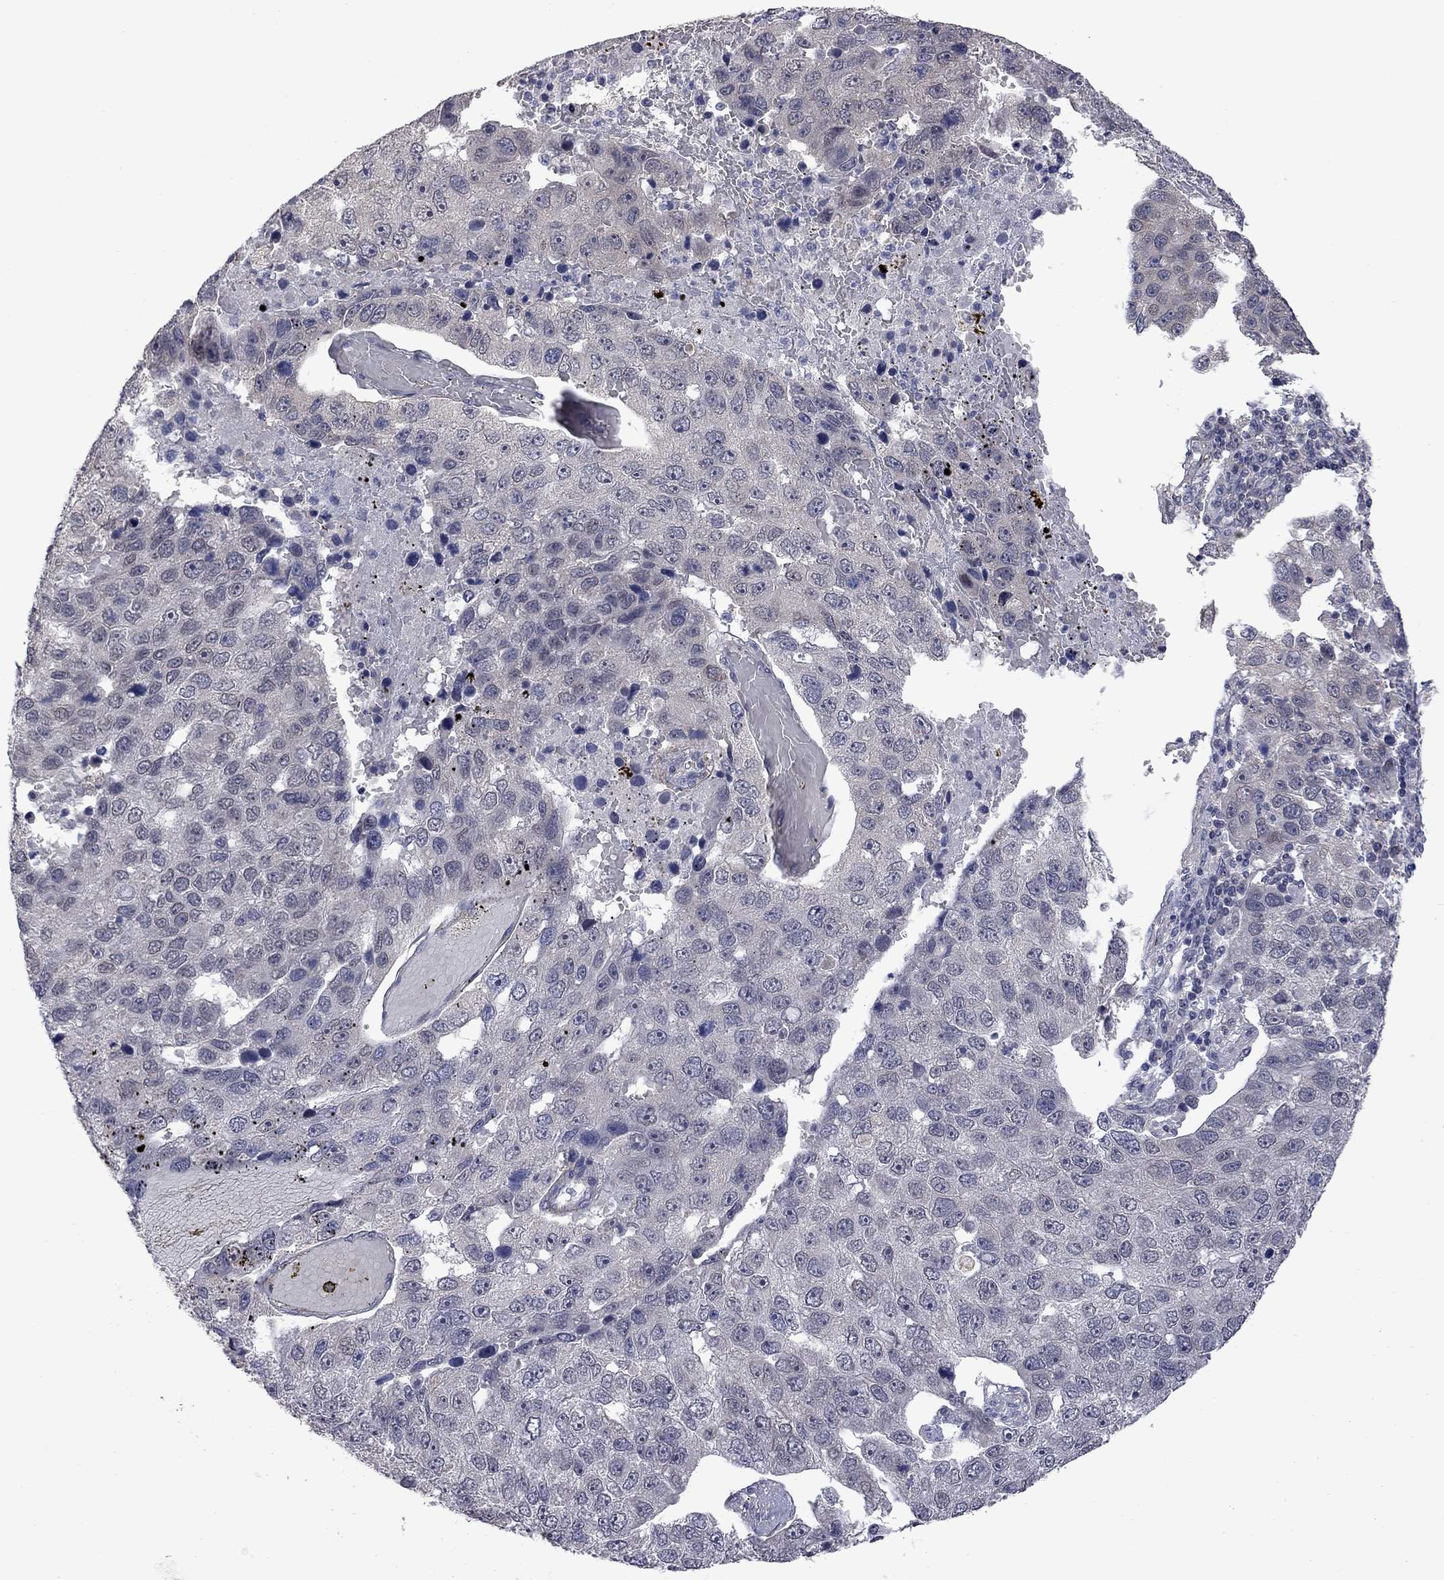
{"staining": {"intensity": "negative", "quantity": "none", "location": "none"}, "tissue": "pancreatic cancer", "cell_type": "Tumor cells", "image_type": "cancer", "snomed": [{"axis": "morphology", "description": "Adenocarcinoma, NOS"}, {"axis": "topography", "description": "Pancreas"}], "caption": "Human pancreatic cancer (adenocarcinoma) stained for a protein using immunohistochemistry reveals no staining in tumor cells.", "gene": "FABP12", "patient": {"sex": "female", "age": 61}}